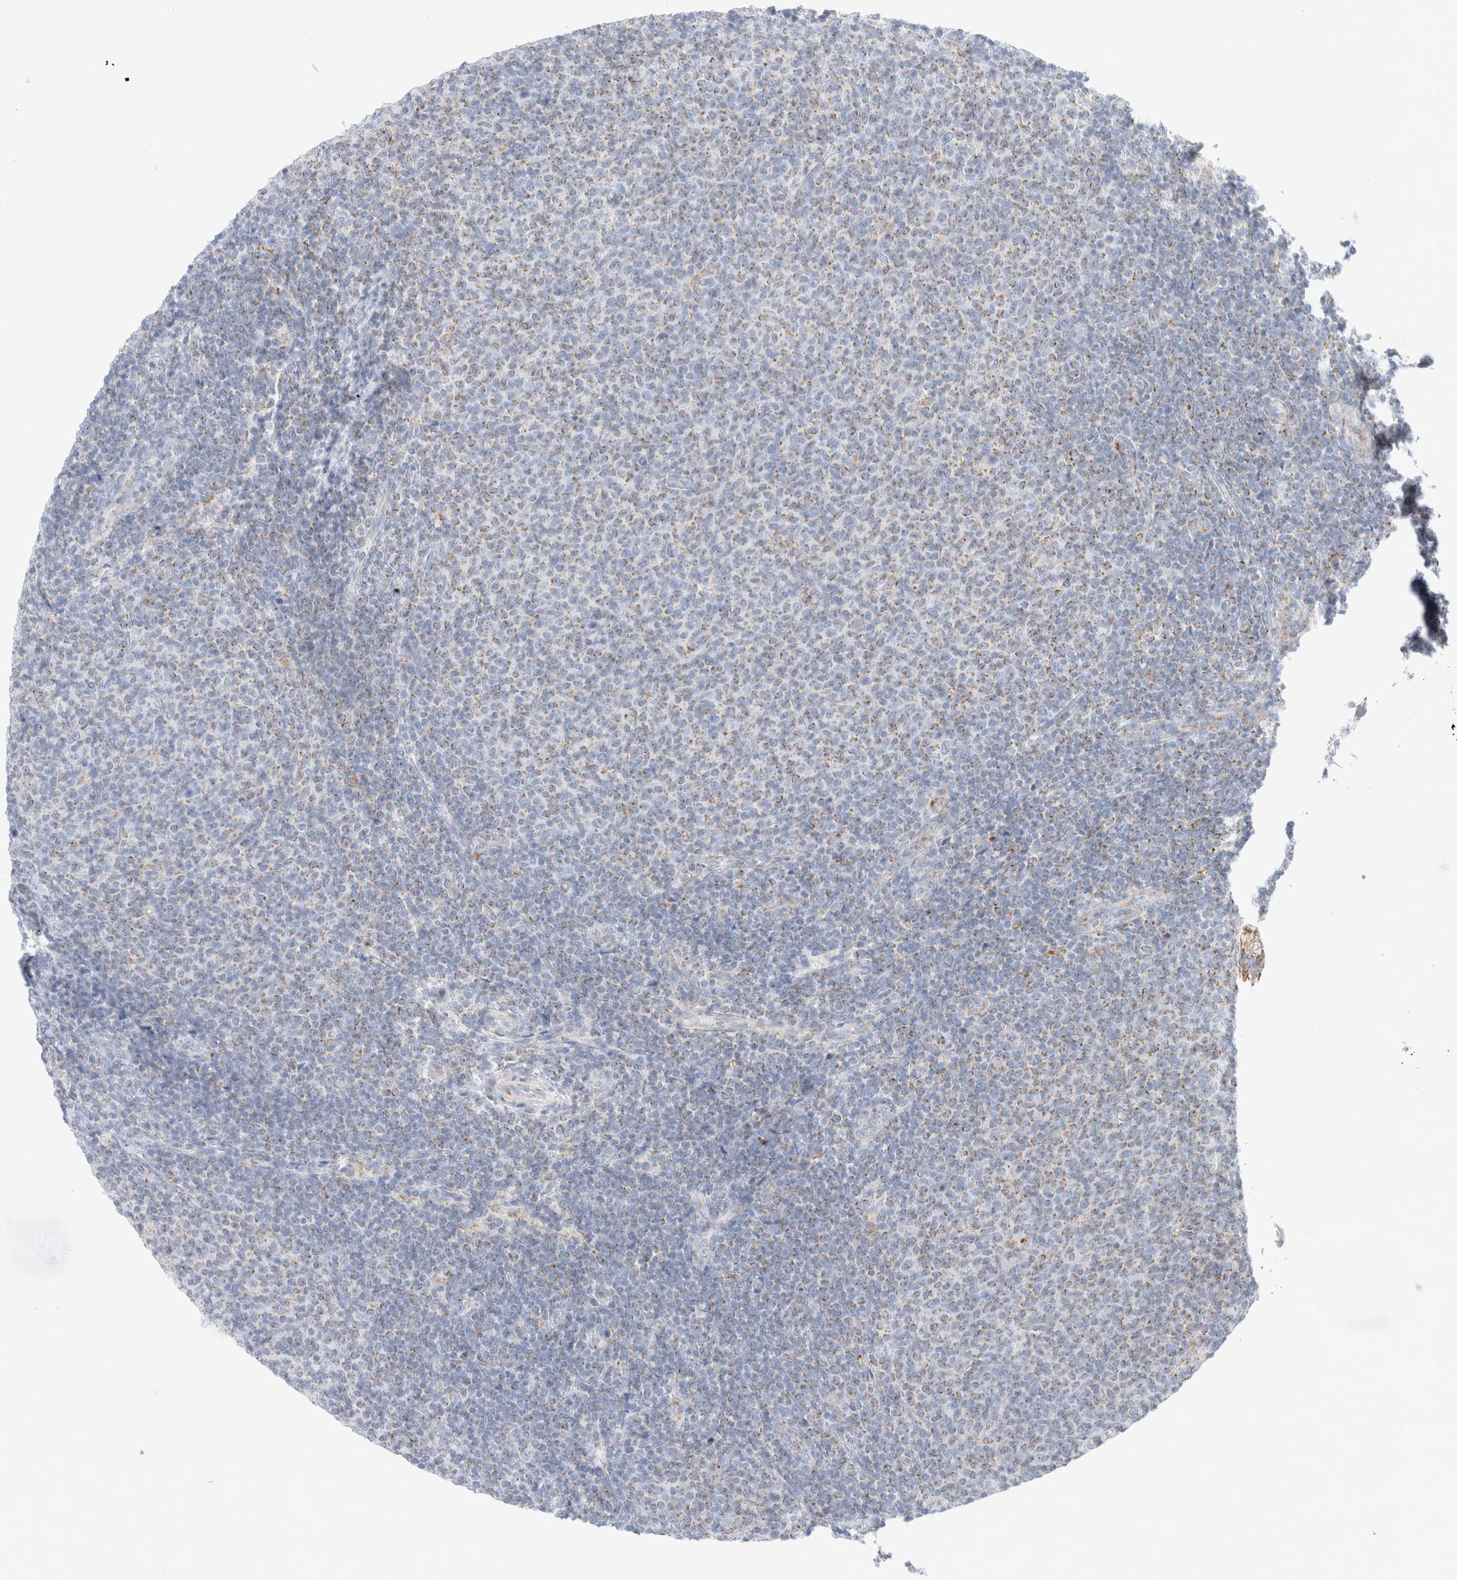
{"staining": {"intensity": "weak", "quantity": ">75%", "location": "cytoplasmic/membranous"}, "tissue": "lymphoma", "cell_type": "Tumor cells", "image_type": "cancer", "snomed": [{"axis": "morphology", "description": "Malignant lymphoma, non-Hodgkin's type, Low grade"}, {"axis": "topography", "description": "Lymph node"}], "caption": "Tumor cells show low levels of weak cytoplasmic/membranous expression in approximately >75% of cells in low-grade malignant lymphoma, non-Hodgkin's type.", "gene": "ATP6V1C1", "patient": {"sex": "male", "age": 66}}